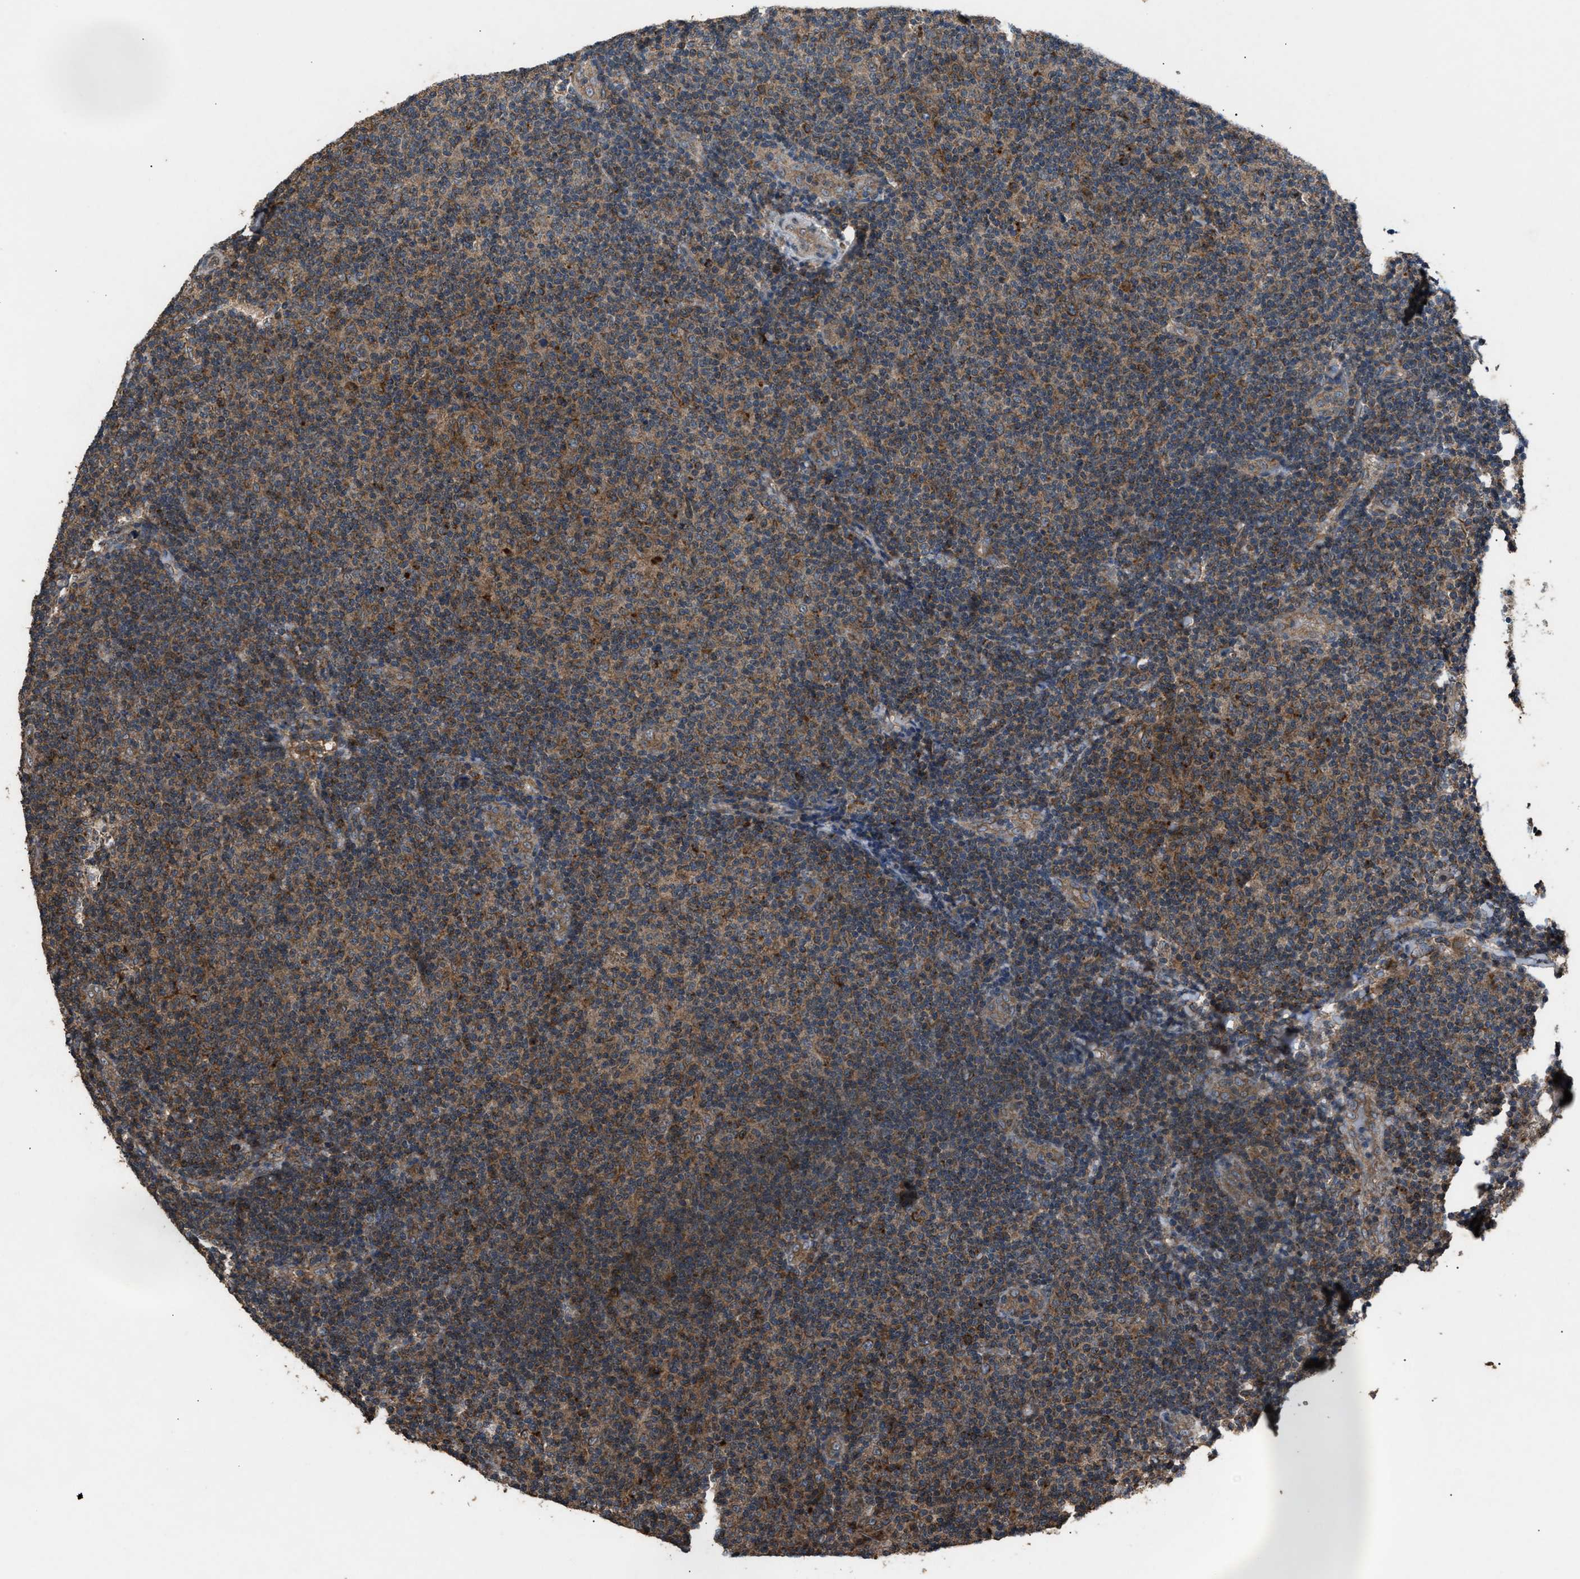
{"staining": {"intensity": "moderate", "quantity": ">75%", "location": "cytoplasmic/membranous"}, "tissue": "lymphoma", "cell_type": "Tumor cells", "image_type": "cancer", "snomed": [{"axis": "morphology", "description": "Malignant lymphoma, non-Hodgkin's type, Low grade"}, {"axis": "topography", "description": "Lymph node"}], "caption": "Approximately >75% of tumor cells in human lymphoma show moderate cytoplasmic/membranous protein expression as visualized by brown immunohistochemical staining.", "gene": "PSMD1", "patient": {"sex": "male", "age": 83}}